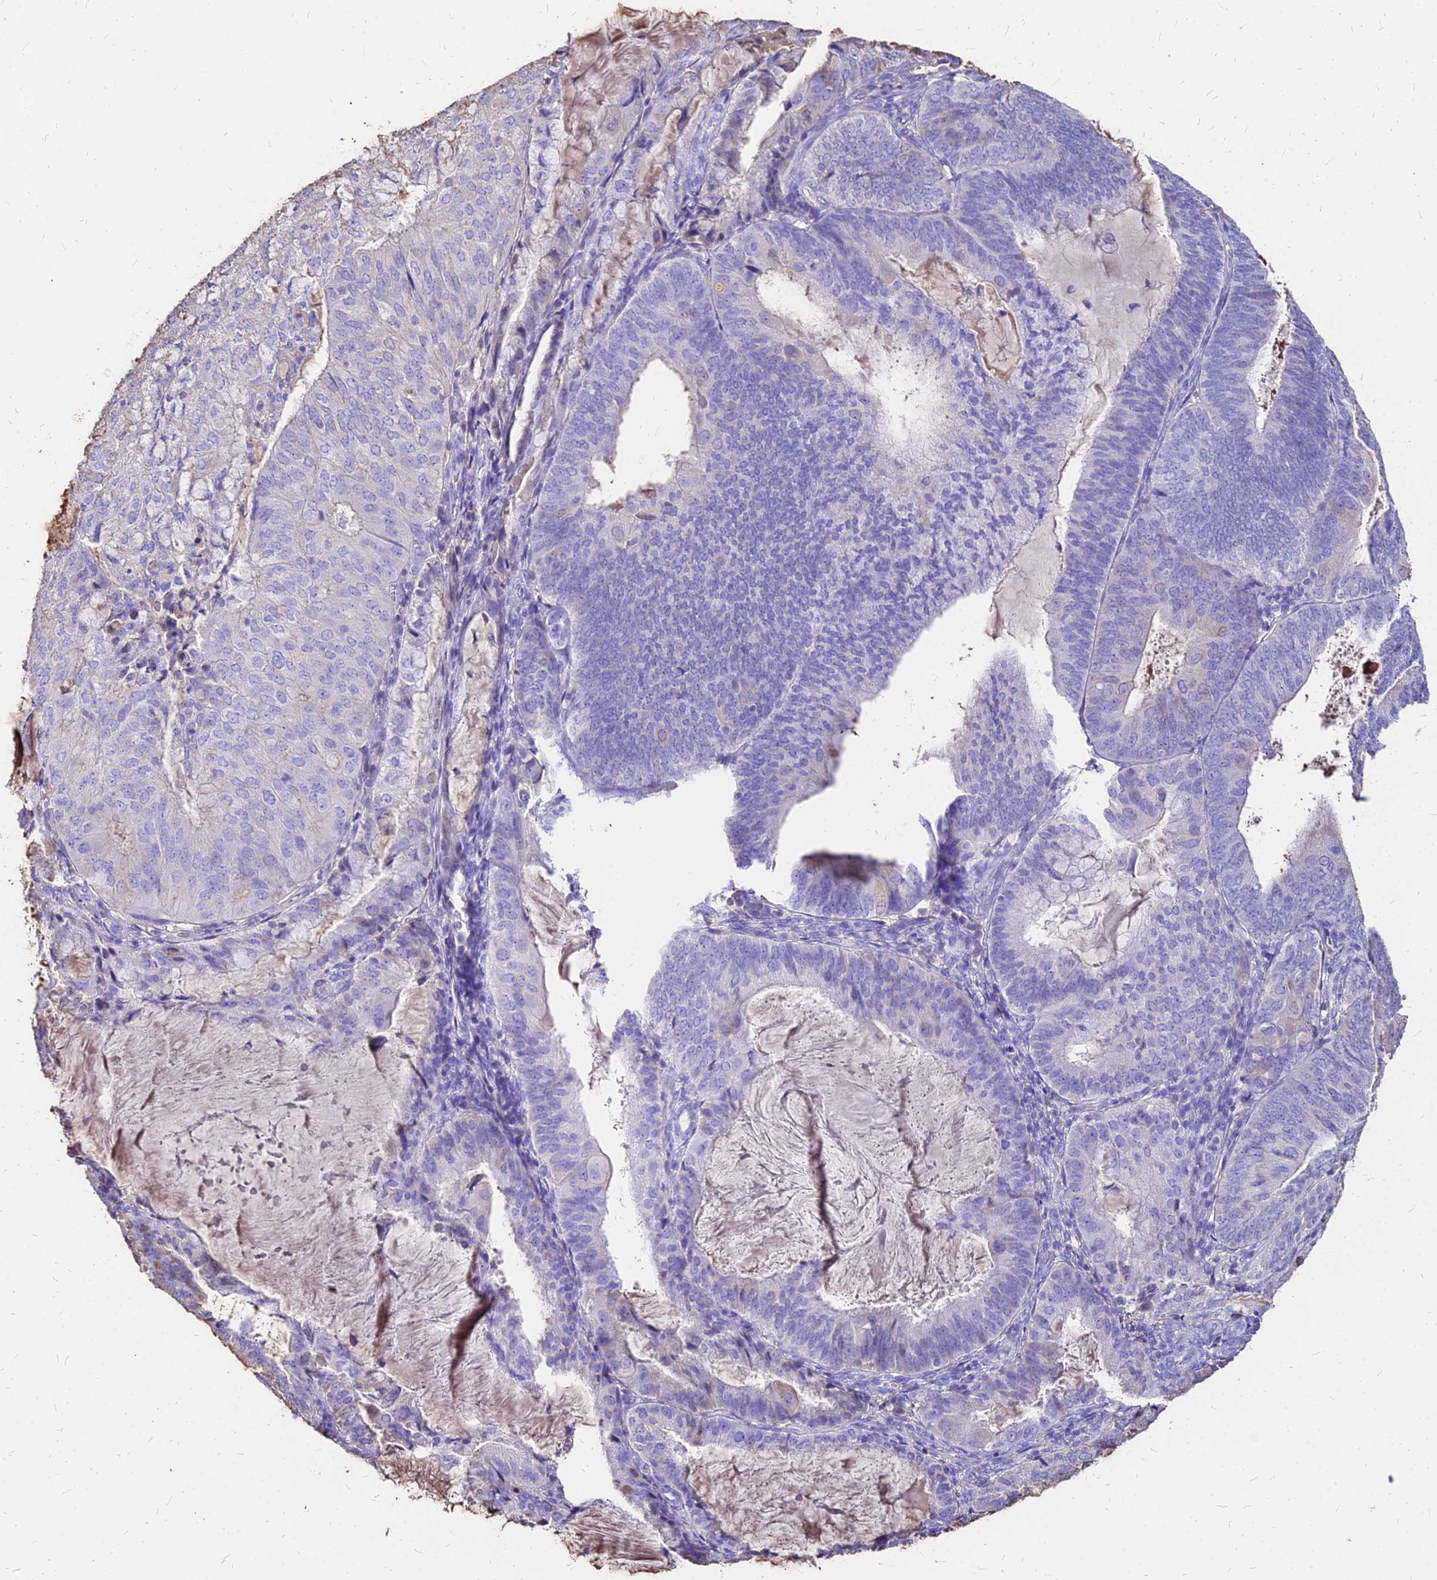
{"staining": {"intensity": "negative", "quantity": "none", "location": "none"}, "tissue": "endometrial cancer", "cell_type": "Tumor cells", "image_type": "cancer", "snomed": [{"axis": "morphology", "description": "Adenocarcinoma, NOS"}, {"axis": "topography", "description": "Endometrium"}], "caption": "Micrograph shows no significant protein staining in tumor cells of endometrial cancer.", "gene": "NME5", "patient": {"sex": "female", "age": 81}}